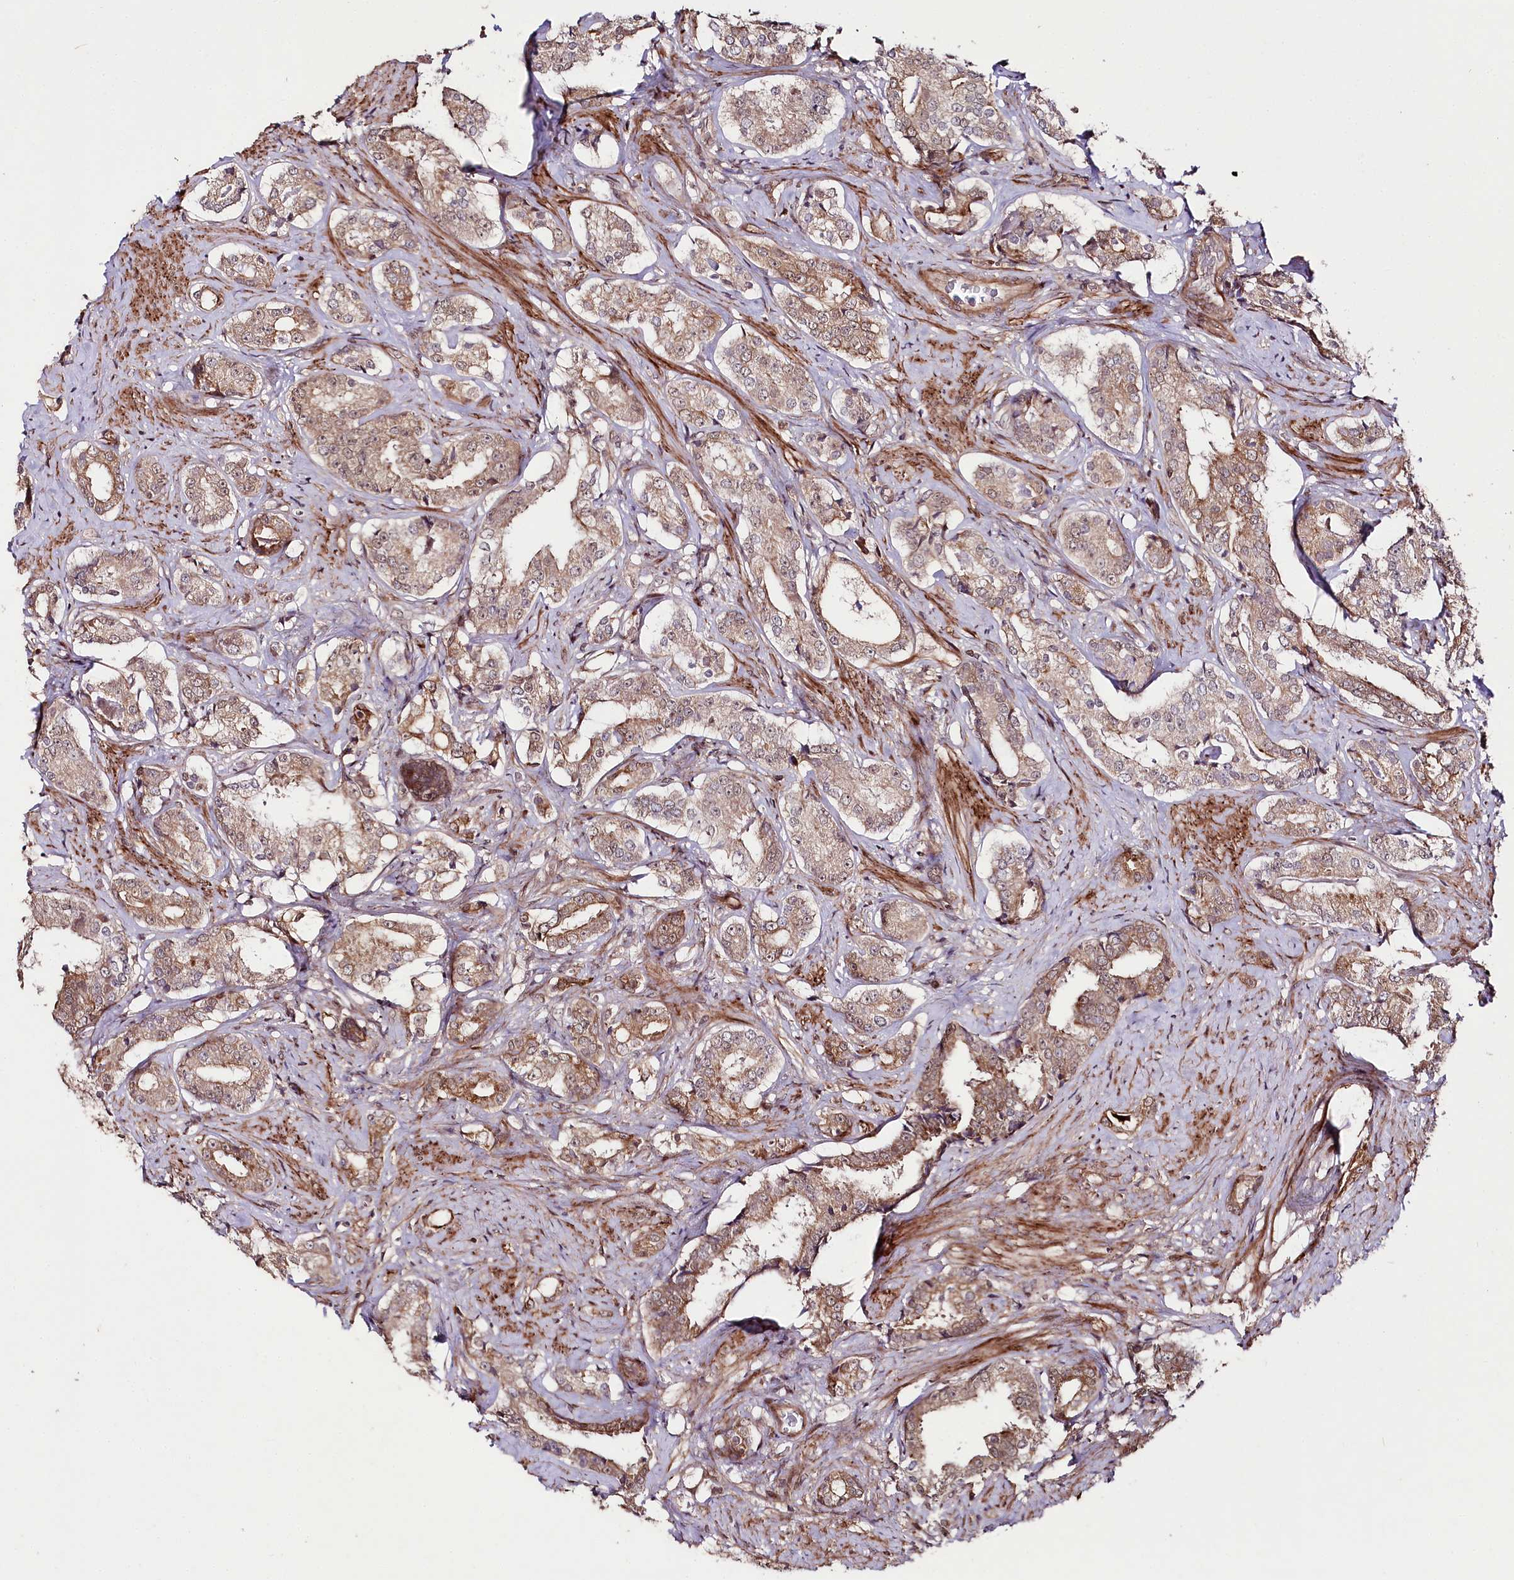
{"staining": {"intensity": "moderate", "quantity": ">75%", "location": "cytoplasmic/membranous"}, "tissue": "prostate cancer", "cell_type": "Tumor cells", "image_type": "cancer", "snomed": [{"axis": "morphology", "description": "Adenocarcinoma, High grade"}, {"axis": "topography", "description": "Prostate"}], "caption": "Prostate cancer (high-grade adenocarcinoma) tissue reveals moderate cytoplasmic/membranous positivity in about >75% of tumor cells, visualized by immunohistochemistry.", "gene": "PHLDB1", "patient": {"sex": "male", "age": 58}}